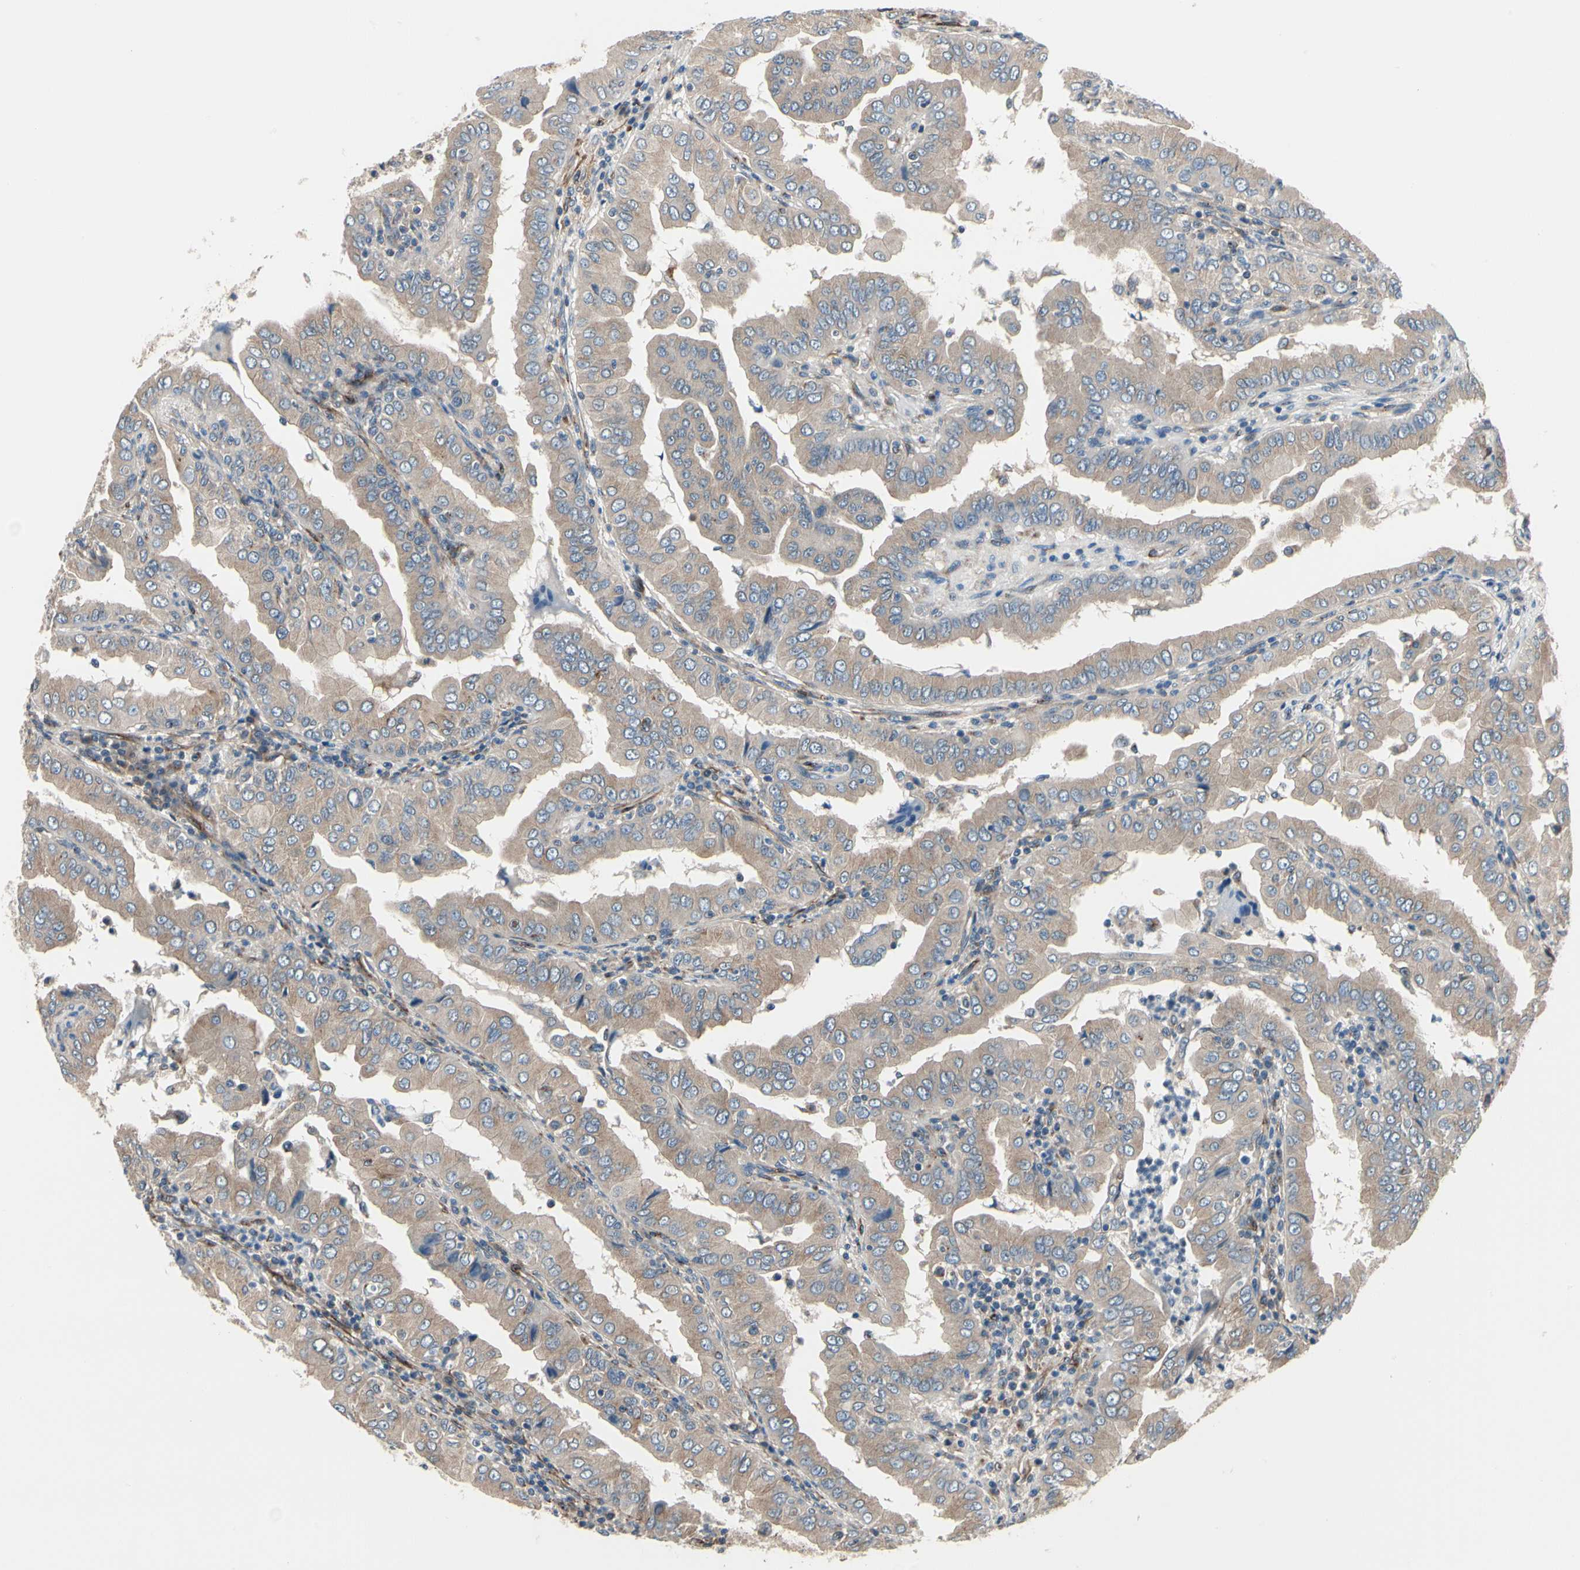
{"staining": {"intensity": "weak", "quantity": ">75%", "location": "cytoplasmic/membranous"}, "tissue": "thyroid cancer", "cell_type": "Tumor cells", "image_type": "cancer", "snomed": [{"axis": "morphology", "description": "Papillary adenocarcinoma, NOS"}, {"axis": "topography", "description": "Thyroid gland"}], "caption": "Protein staining exhibits weak cytoplasmic/membranous staining in approximately >75% of tumor cells in thyroid cancer (papillary adenocarcinoma).", "gene": "PRKAR2B", "patient": {"sex": "male", "age": 33}}